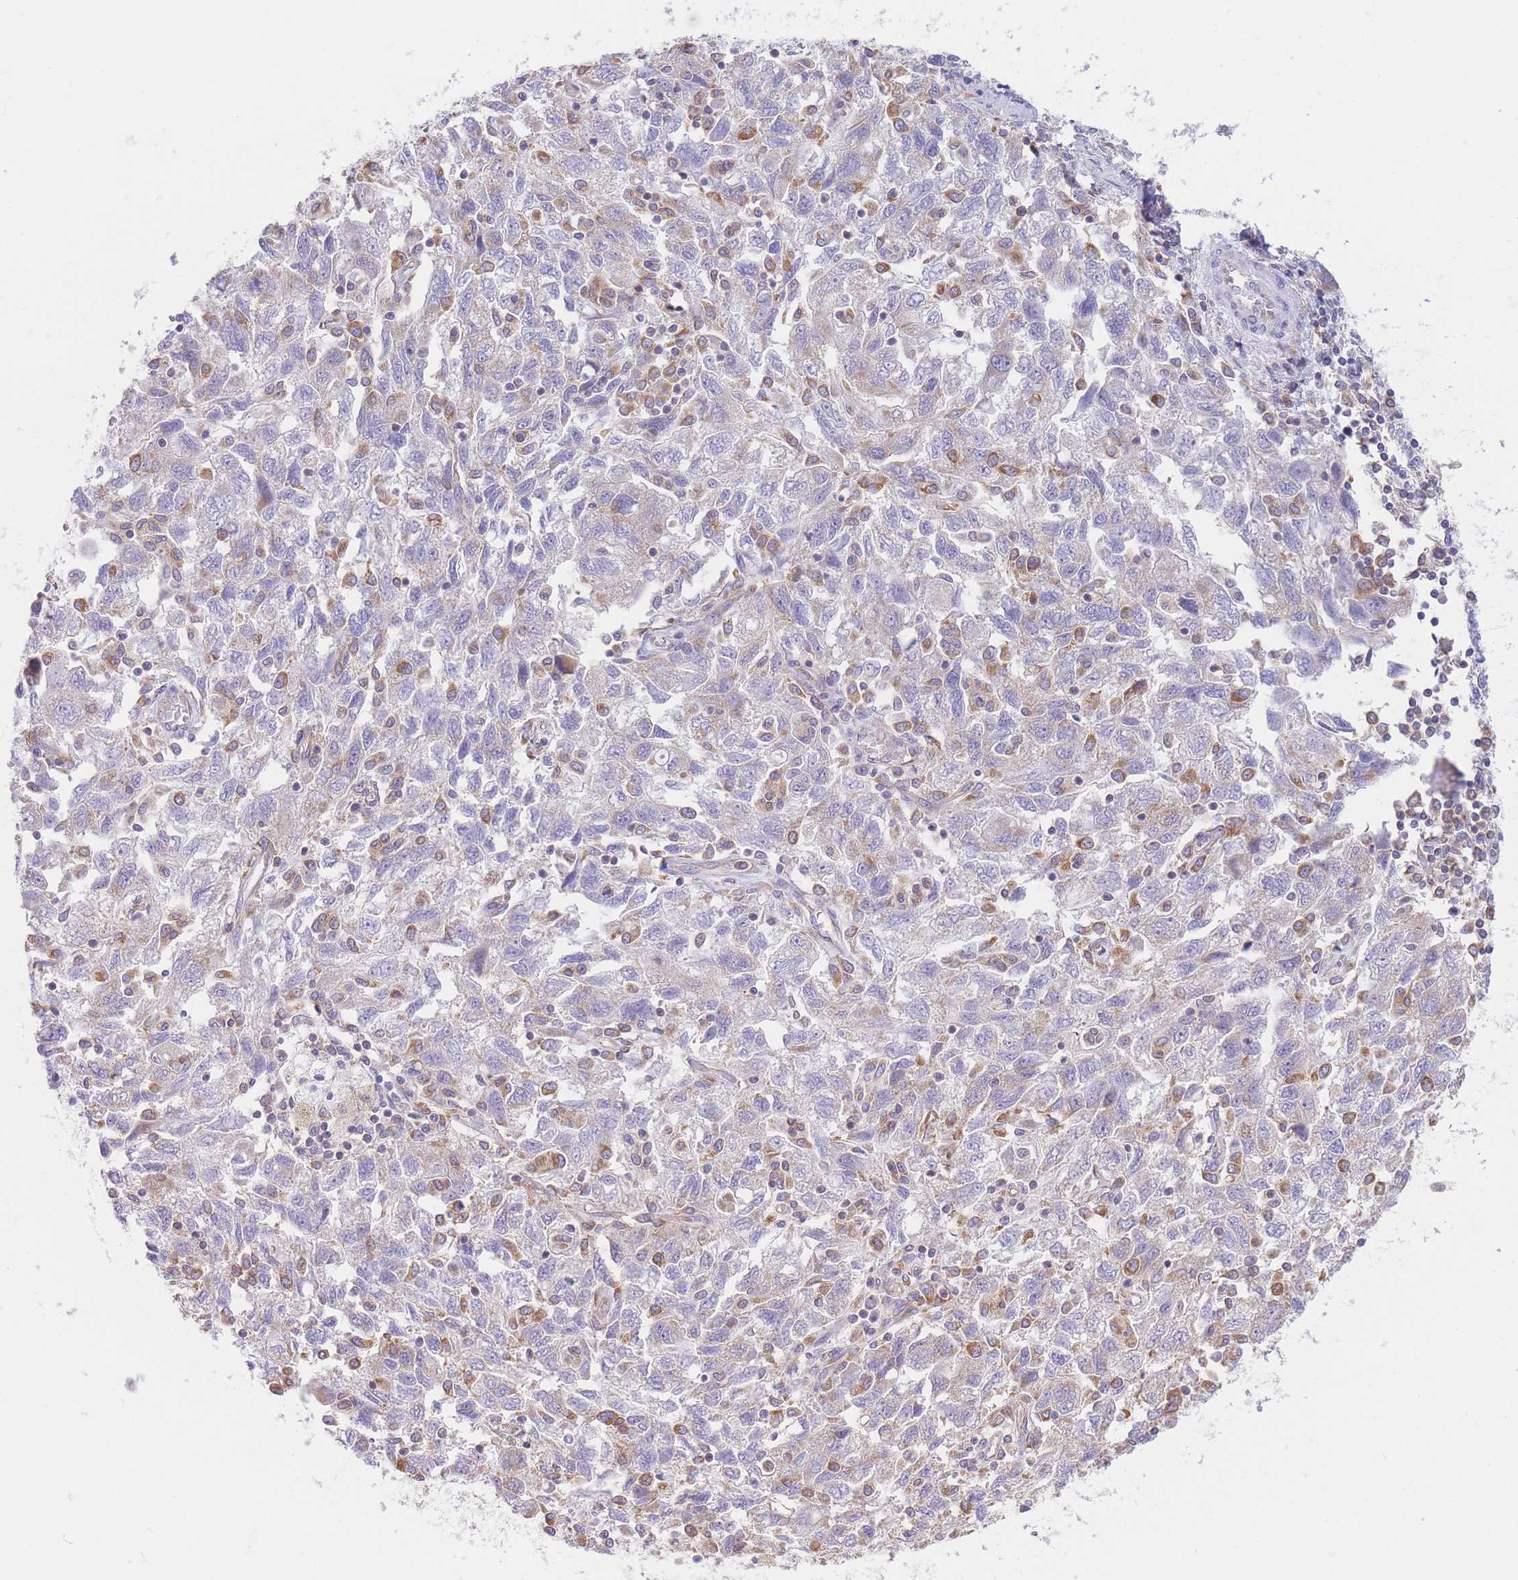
{"staining": {"intensity": "moderate", "quantity": "<25%", "location": "cytoplasmic/membranous"}, "tissue": "ovarian cancer", "cell_type": "Tumor cells", "image_type": "cancer", "snomed": [{"axis": "morphology", "description": "Carcinoma, NOS"}, {"axis": "morphology", "description": "Cystadenocarcinoma, serous, NOS"}, {"axis": "topography", "description": "Ovary"}], "caption": "IHC (DAB (3,3'-diaminobenzidine)) staining of ovarian cancer shows moderate cytoplasmic/membranous protein expression in about <25% of tumor cells. The staining is performed using DAB brown chromogen to label protein expression. The nuclei are counter-stained blue using hematoxylin.", "gene": "SH2B2", "patient": {"sex": "female", "age": 69}}